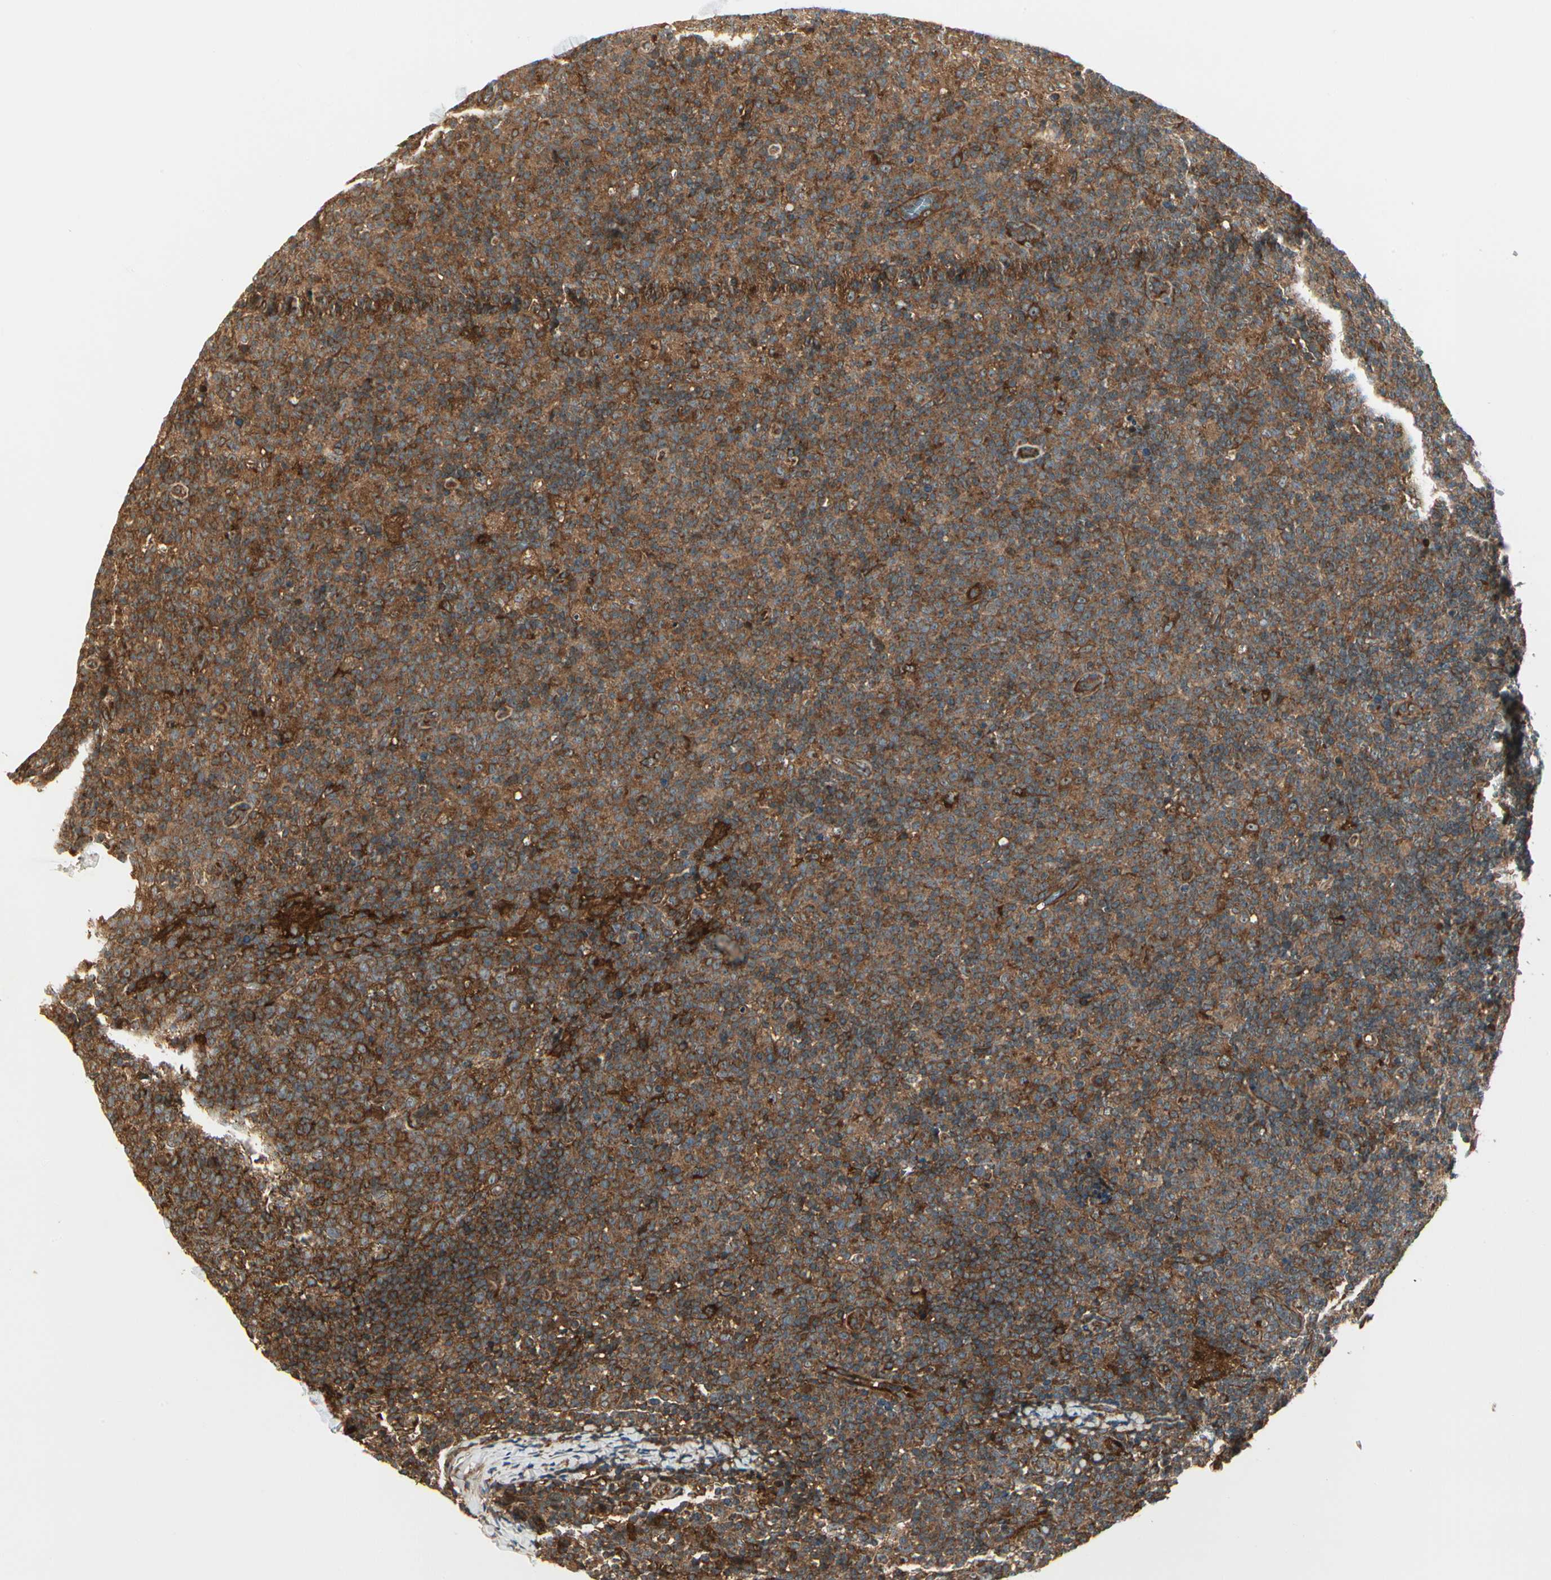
{"staining": {"intensity": "moderate", "quantity": ">75%", "location": "cytoplasmic/membranous"}, "tissue": "lymph node", "cell_type": "Germinal center cells", "image_type": "normal", "snomed": [{"axis": "morphology", "description": "Normal tissue, NOS"}, {"axis": "morphology", "description": "Inflammation, NOS"}, {"axis": "topography", "description": "Lymph node"}], "caption": "Immunohistochemical staining of normal human lymph node exhibits >75% levels of moderate cytoplasmic/membranous protein expression in approximately >75% of germinal center cells.", "gene": "FKBP15", "patient": {"sex": "male", "age": 55}}